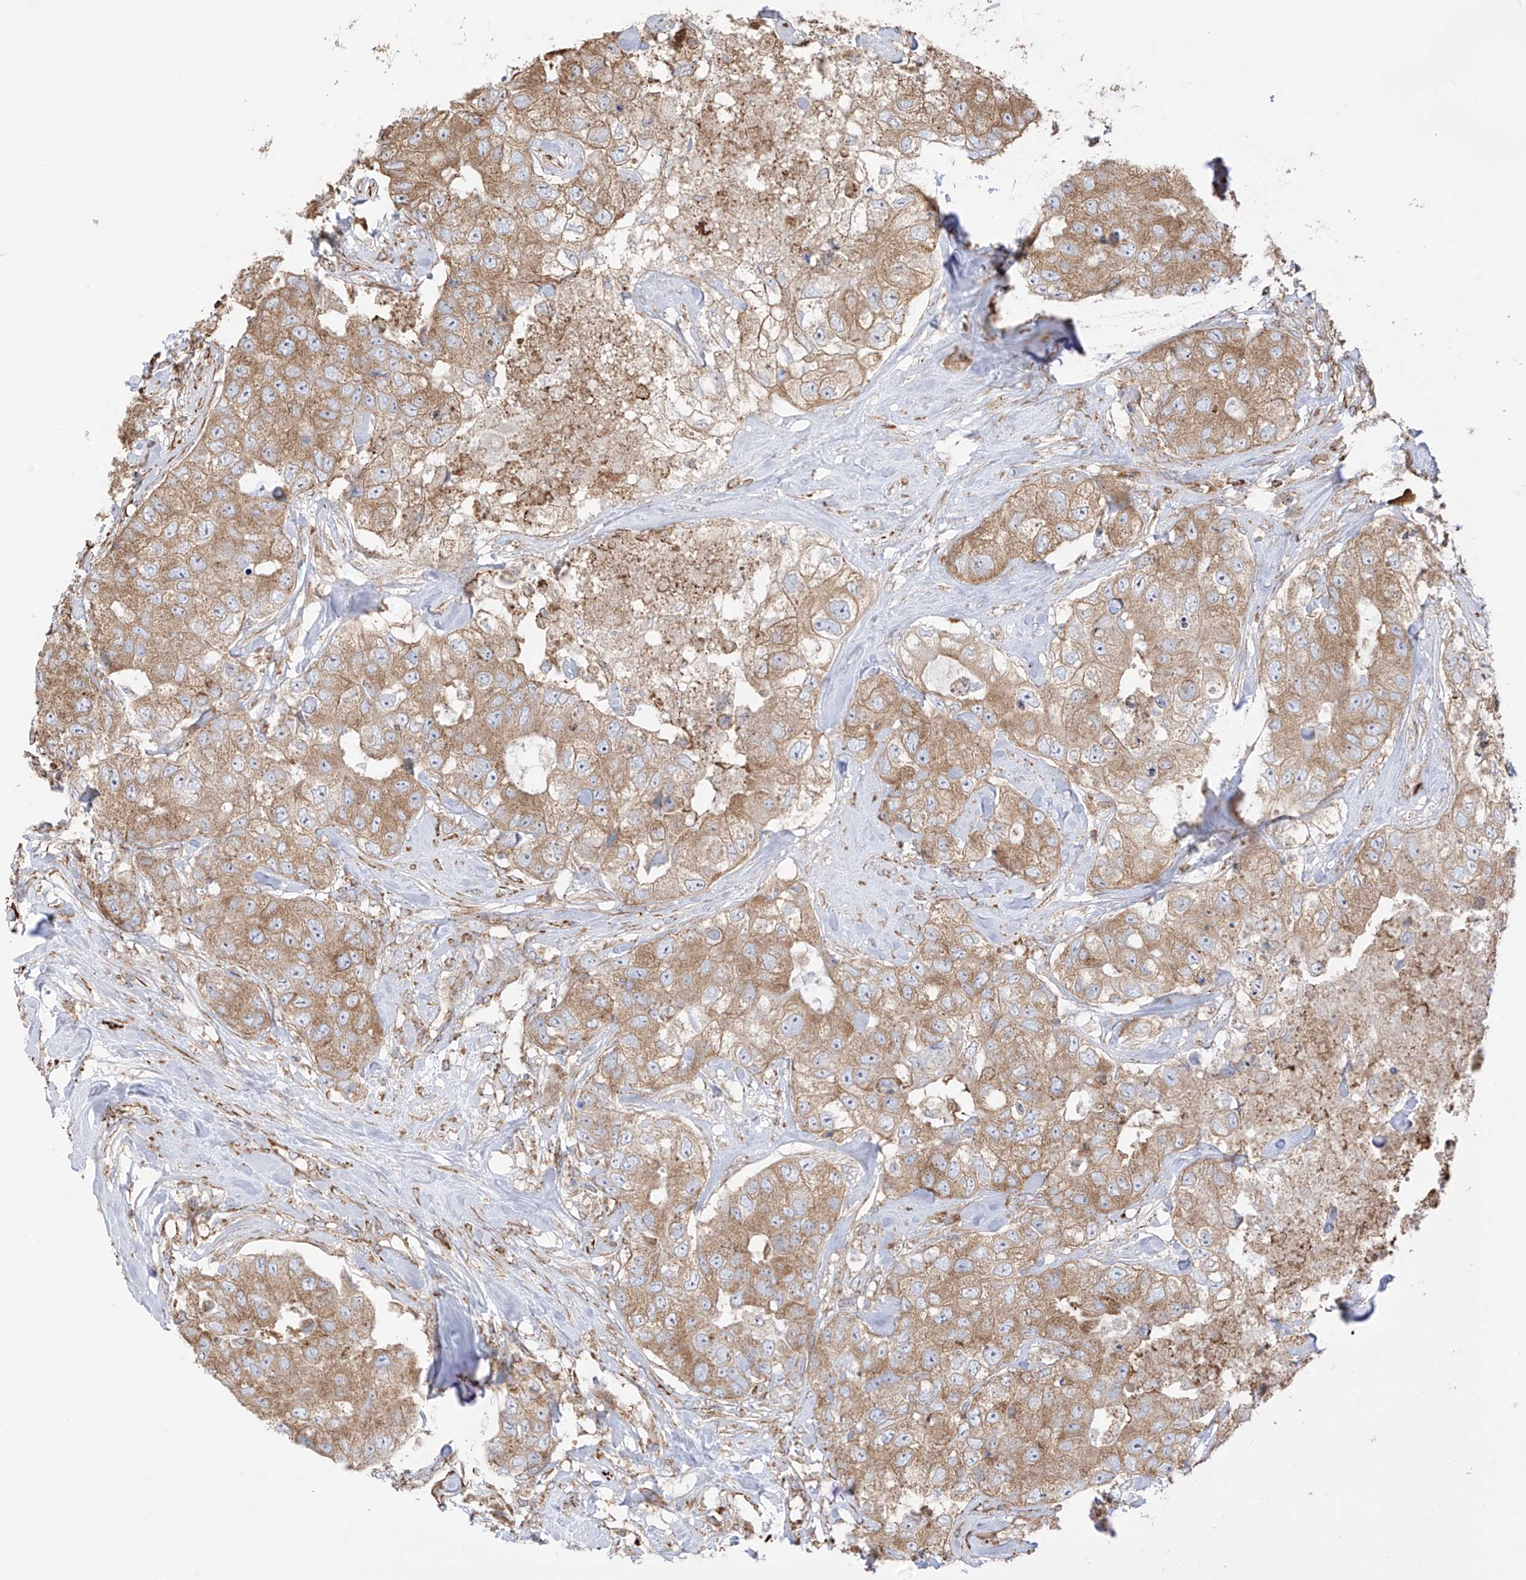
{"staining": {"intensity": "strong", "quantity": ">75%", "location": "cytoplasmic/membranous"}, "tissue": "breast cancer", "cell_type": "Tumor cells", "image_type": "cancer", "snomed": [{"axis": "morphology", "description": "Duct carcinoma"}, {"axis": "topography", "description": "Breast"}], "caption": "A brown stain shows strong cytoplasmic/membranous expression of a protein in invasive ductal carcinoma (breast) tumor cells. Using DAB (3,3'-diaminobenzidine) (brown) and hematoxylin (blue) stains, captured at high magnification using brightfield microscopy.", "gene": "XKR3", "patient": {"sex": "female", "age": 62}}